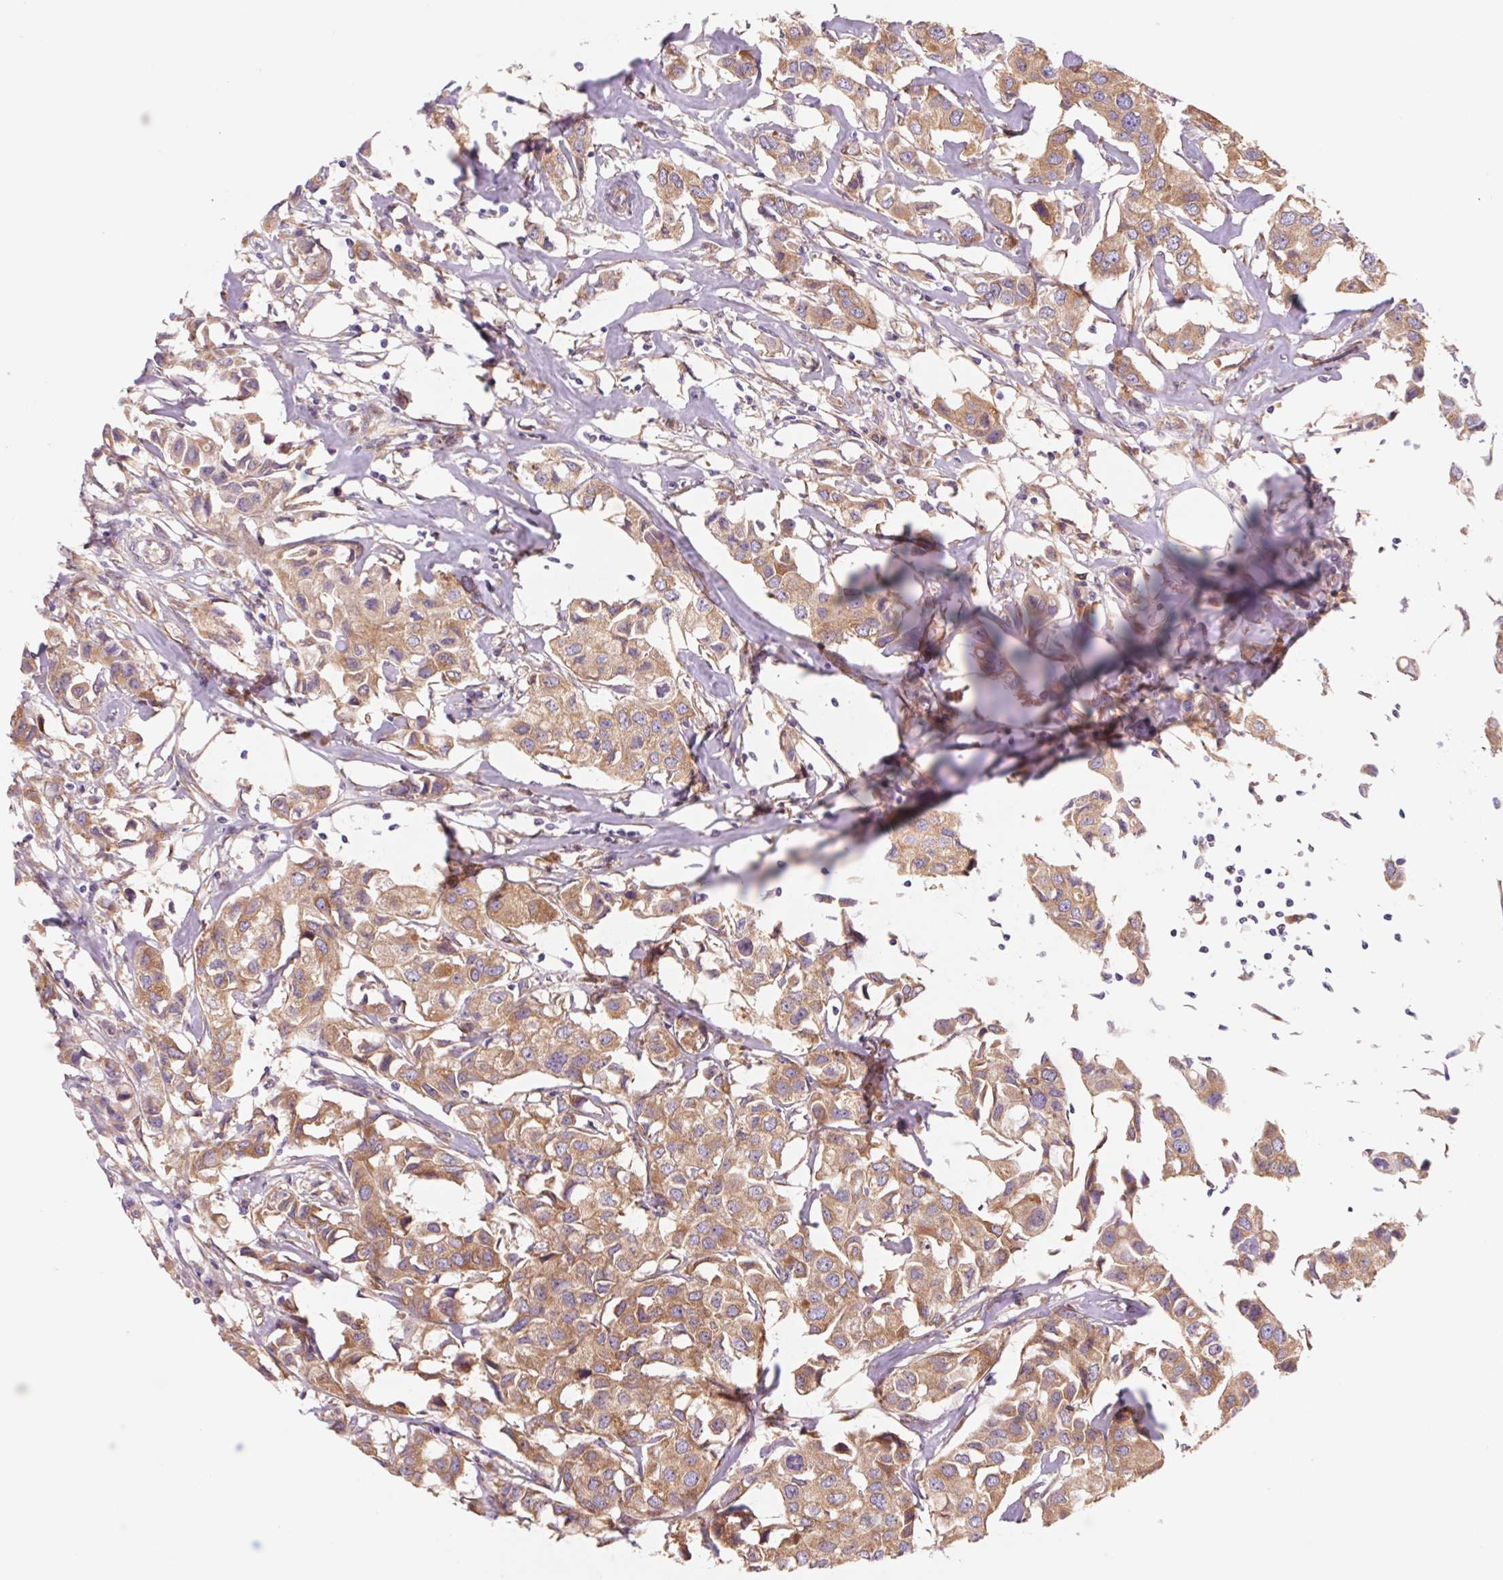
{"staining": {"intensity": "moderate", "quantity": ">75%", "location": "cytoplasmic/membranous"}, "tissue": "breast cancer", "cell_type": "Tumor cells", "image_type": "cancer", "snomed": [{"axis": "morphology", "description": "Duct carcinoma"}, {"axis": "topography", "description": "Breast"}], "caption": "An immunohistochemistry (IHC) image of tumor tissue is shown. Protein staining in brown labels moderate cytoplasmic/membranous positivity in infiltrating ductal carcinoma (breast) within tumor cells. Nuclei are stained in blue.", "gene": "RAB1A", "patient": {"sex": "female", "age": 80}}